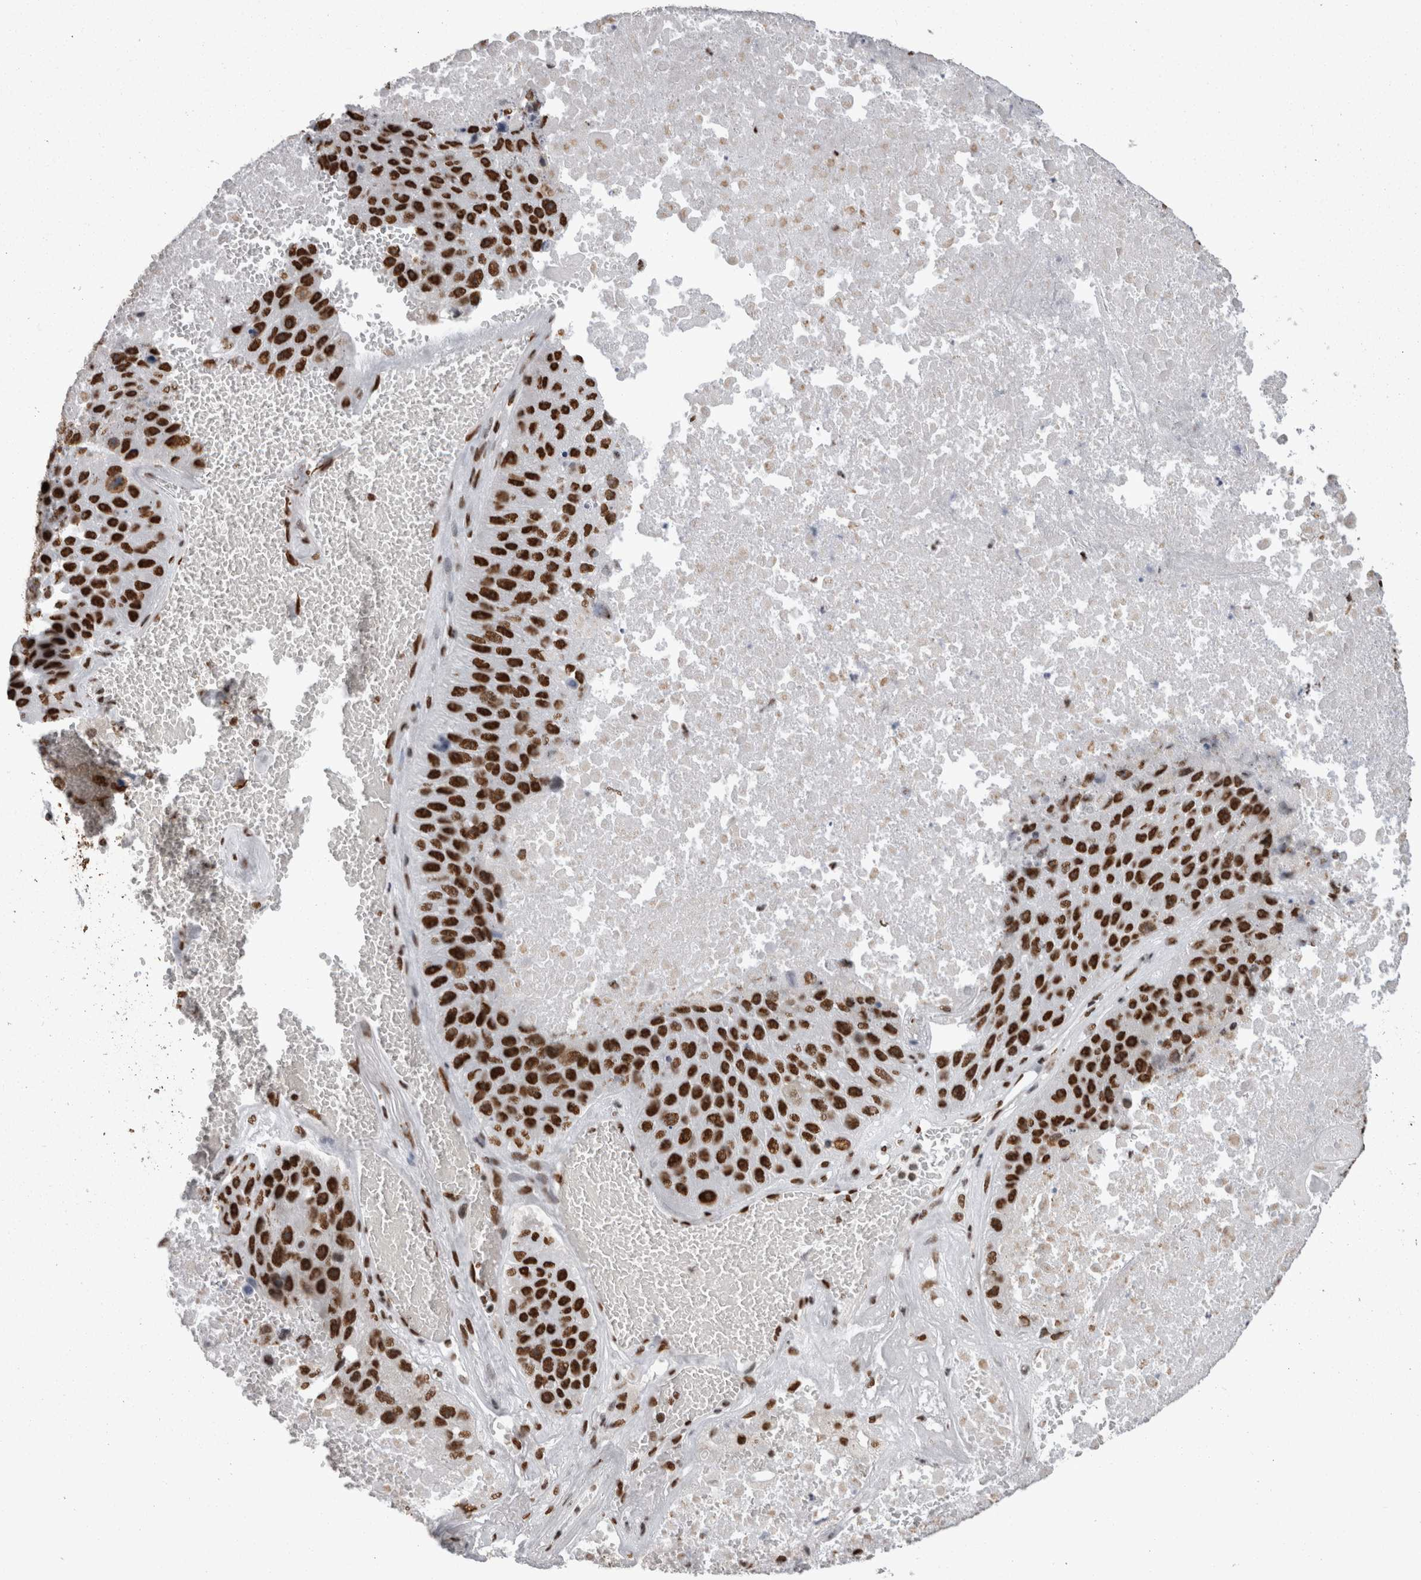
{"staining": {"intensity": "strong", "quantity": ">75%", "location": "nuclear"}, "tissue": "lung cancer", "cell_type": "Tumor cells", "image_type": "cancer", "snomed": [{"axis": "morphology", "description": "Squamous cell carcinoma, NOS"}, {"axis": "topography", "description": "Lung"}], "caption": "Protein analysis of lung squamous cell carcinoma tissue reveals strong nuclear positivity in about >75% of tumor cells. Immunohistochemistry (ihc) stains the protein in brown and the nuclei are stained blue.", "gene": "HNRNPM", "patient": {"sex": "male", "age": 61}}